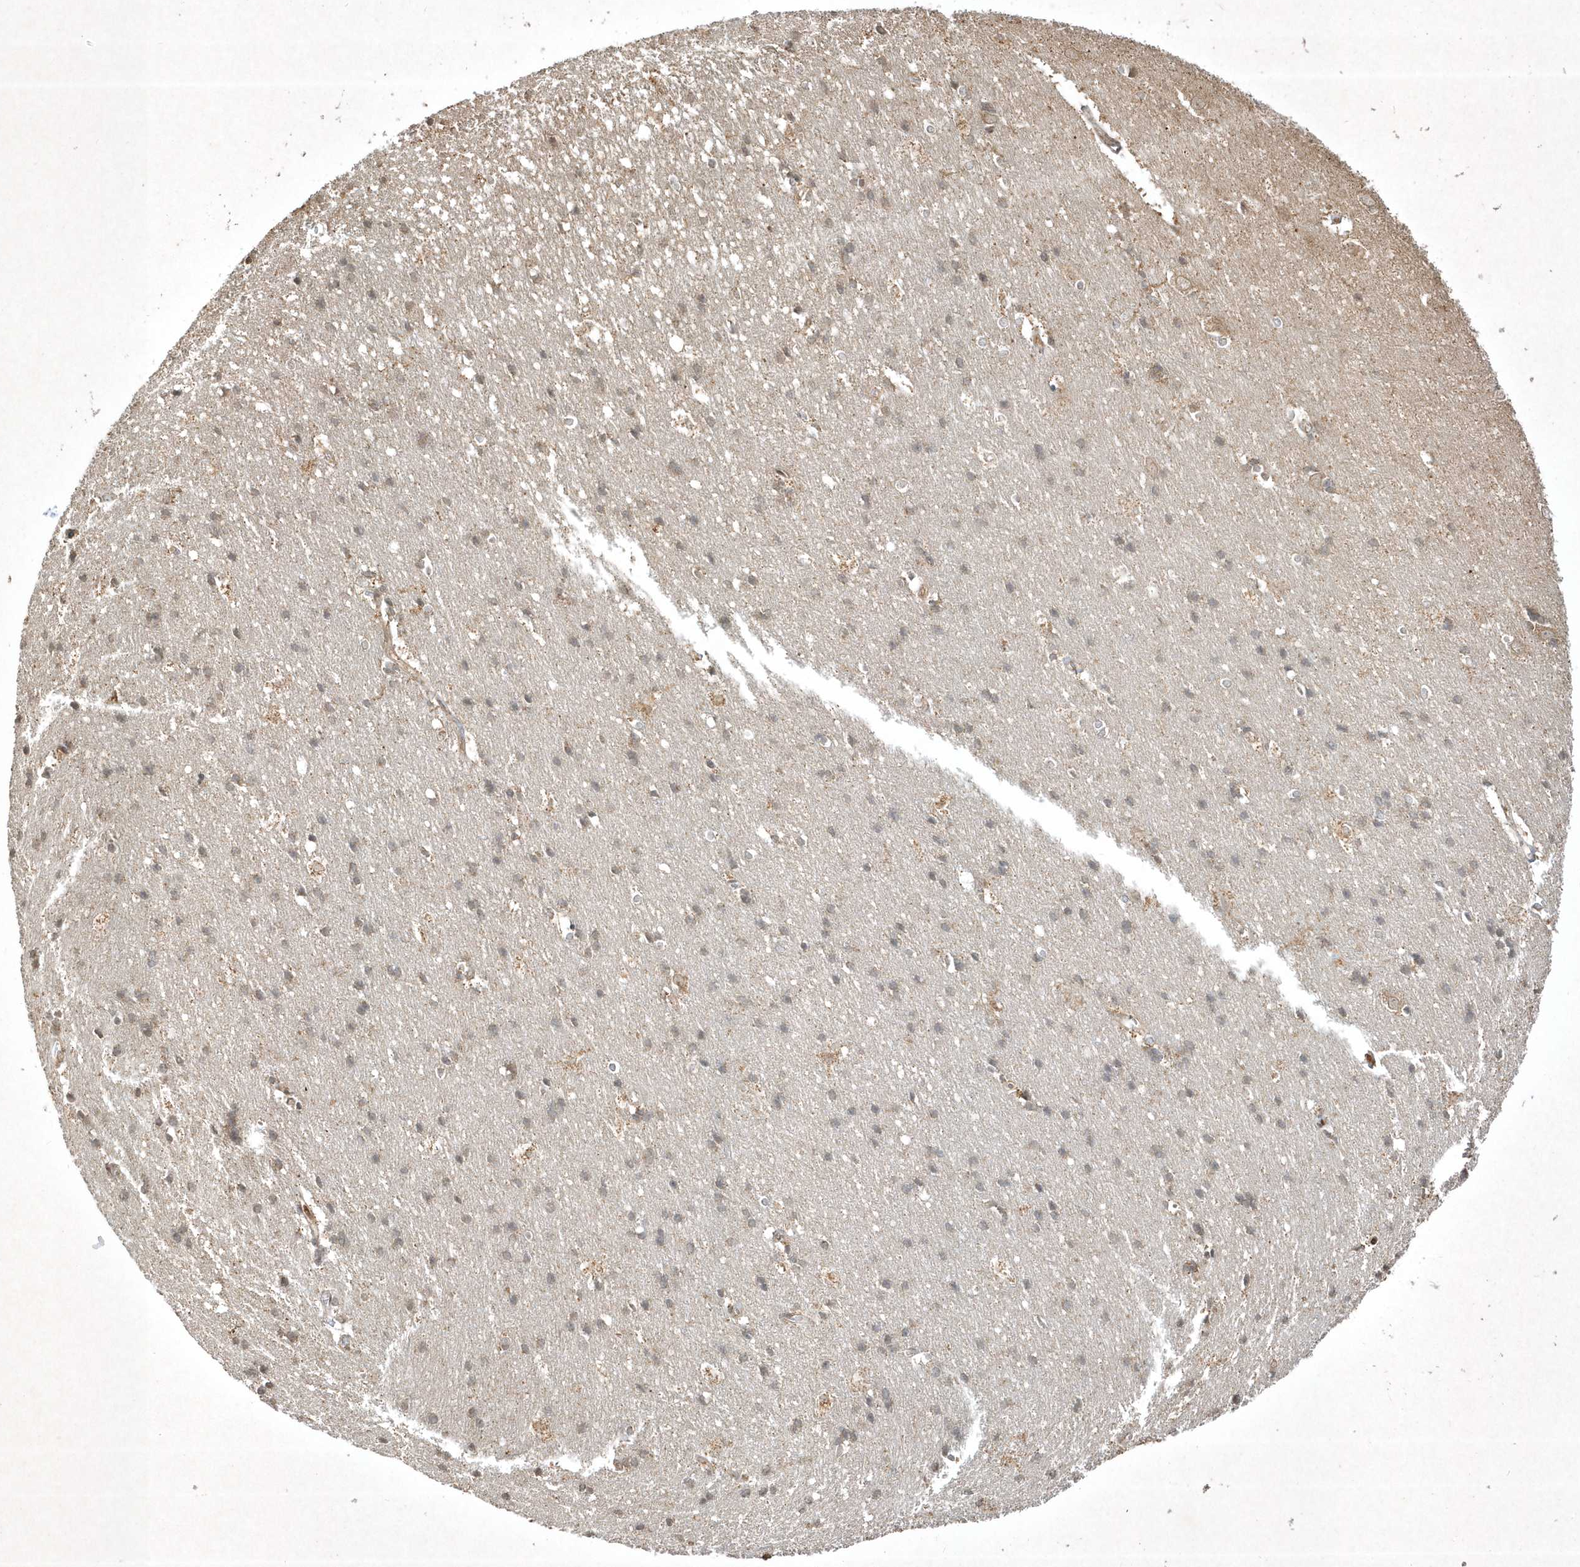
{"staining": {"intensity": "negative", "quantity": "none", "location": "none"}, "tissue": "cerebral cortex", "cell_type": "Endothelial cells", "image_type": "normal", "snomed": [{"axis": "morphology", "description": "Normal tissue, NOS"}, {"axis": "topography", "description": "Cerebral cortex"}], "caption": "High power microscopy histopathology image of an IHC micrograph of benign cerebral cortex, revealing no significant staining in endothelial cells. (DAB IHC, high magnification).", "gene": "PLTP", "patient": {"sex": "male", "age": 54}}